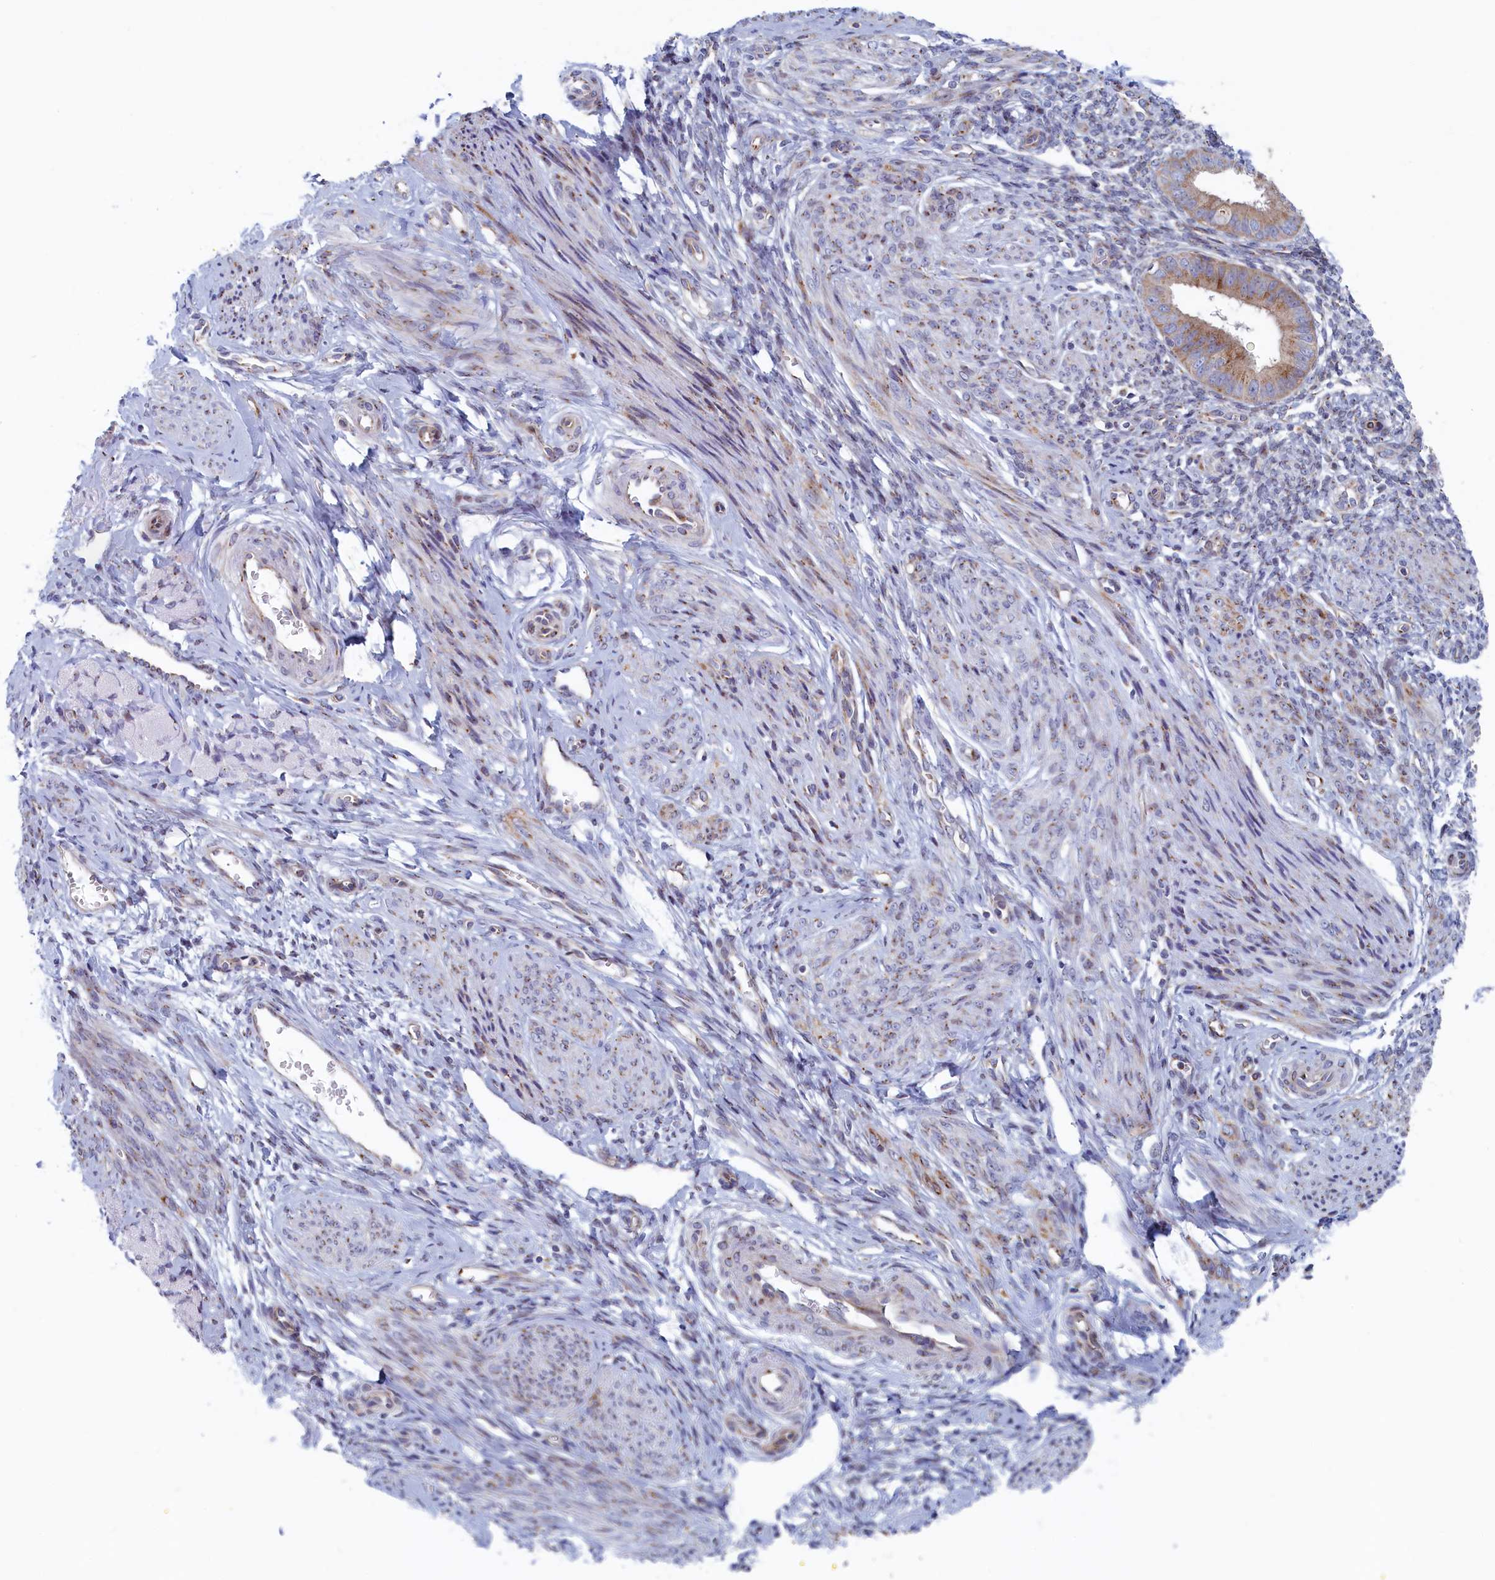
{"staining": {"intensity": "negative", "quantity": "none", "location": "none"}, "tissue": "endometrium", "cell_type": "Cells in endometrial stroma", "image_type": "normal", "snomed": [{"axis": "morphology", "description": "Normal tissue, NOS"}, {"axis": "topography", "description": "Uterus"}, {"axis": "topography", "description": "Endometrium"}], "caption": "A high-resolution photomicrograph shows immunohistochemistry staining of normal endometrium, which demonstrates no significant staining in cells in endometrial stroma. (Stains: DAB immunohistochemistry with hematoxylin counter stain, Microscopy: brightfield microscopy at high magnification).", "gene": "MTFMT", "patient": {"sex": "female", "age": 48}}